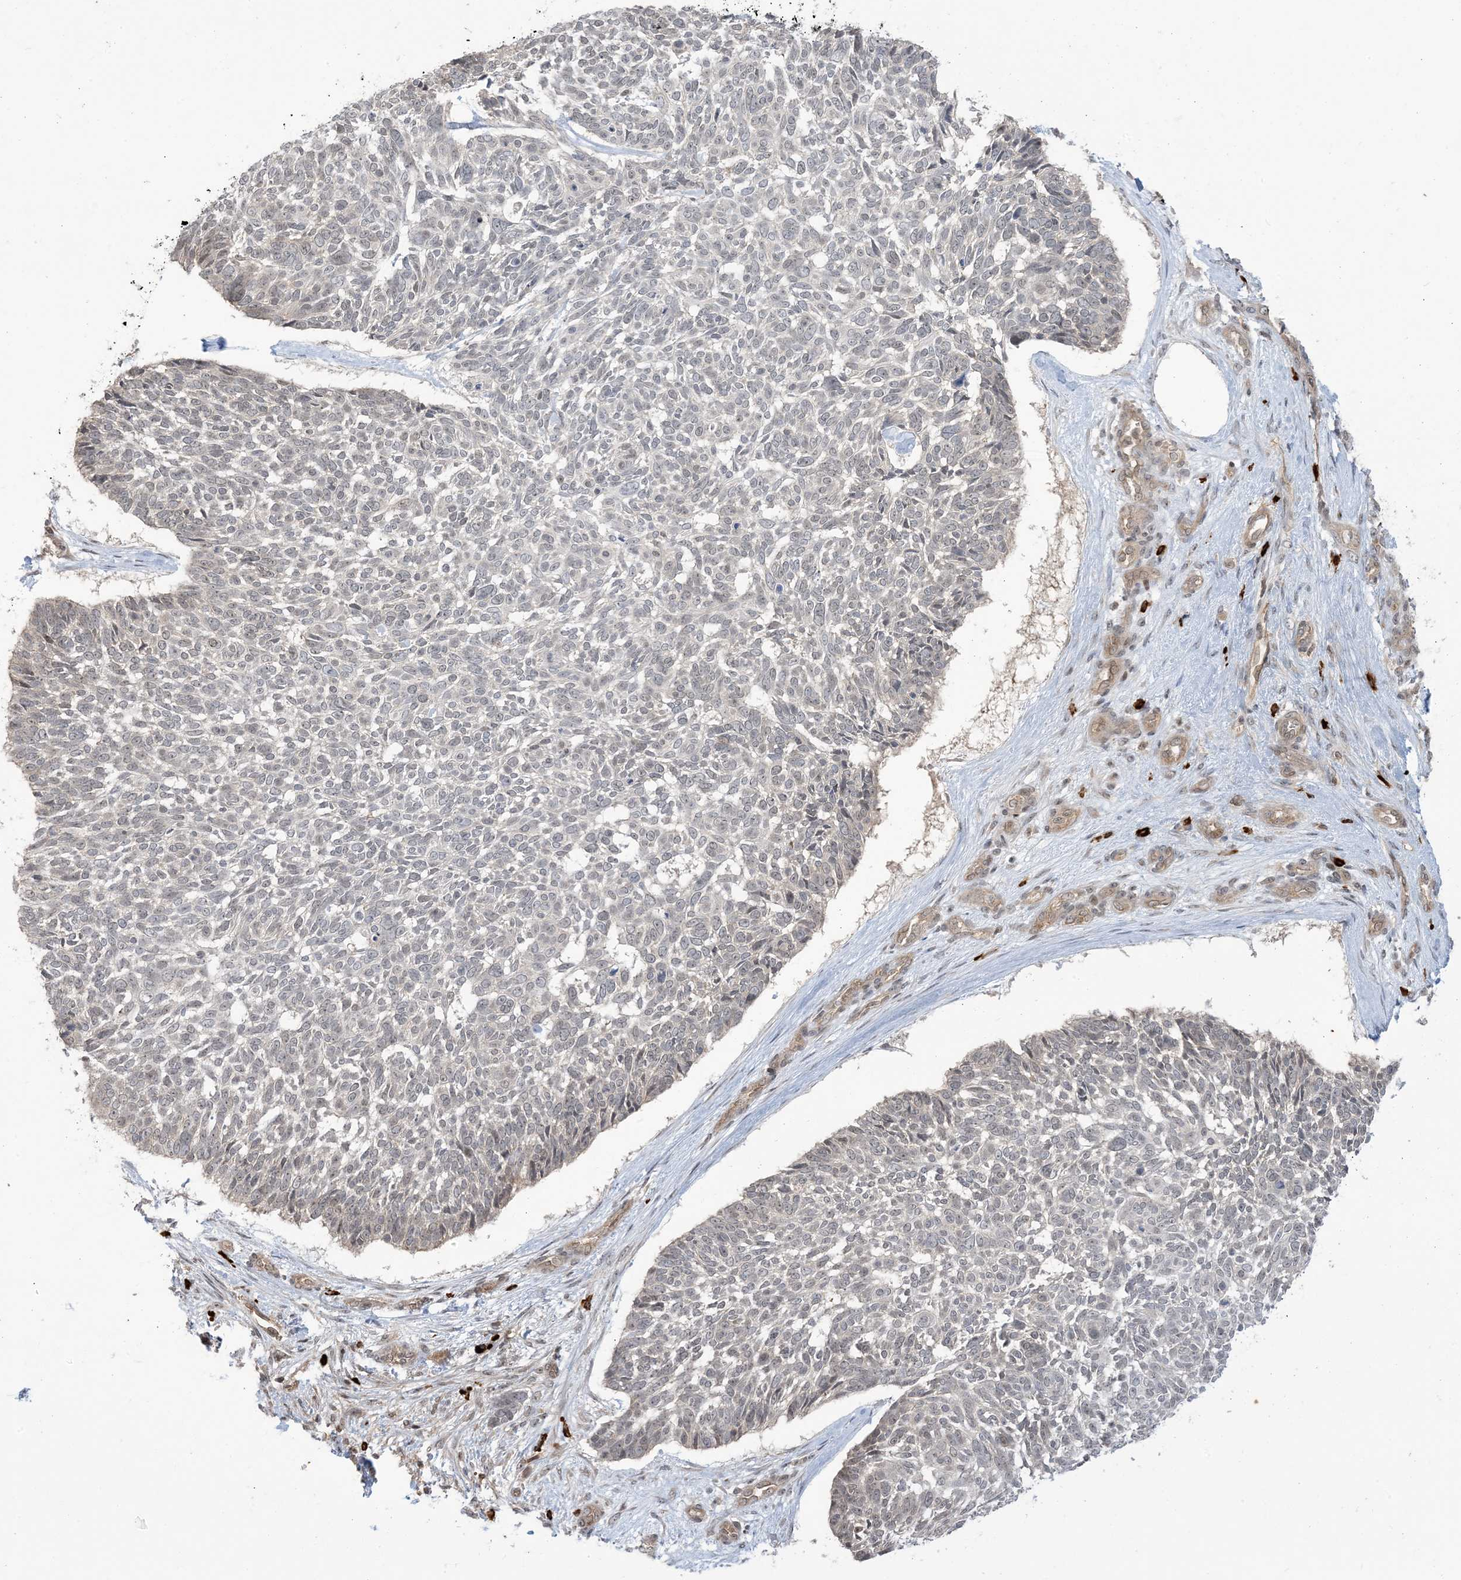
{"staining": {"intensity": "negative", "quantity": "none", "location": "none"}, "tissue": "skin cancer", "cell_type": "Tumor cells", "image_type": "cancer", "snomed": [{"axis": "morphology", "description": "Basal cell carcinoma"}, {"axis": "topography", "description": "Skin"}], "caption": "An image of skin cancer stained for a protein demonstrates no brown staining in tumor cells.", "gene": "PPP1R7", "patient": {"sex": "male", "age": 88}}